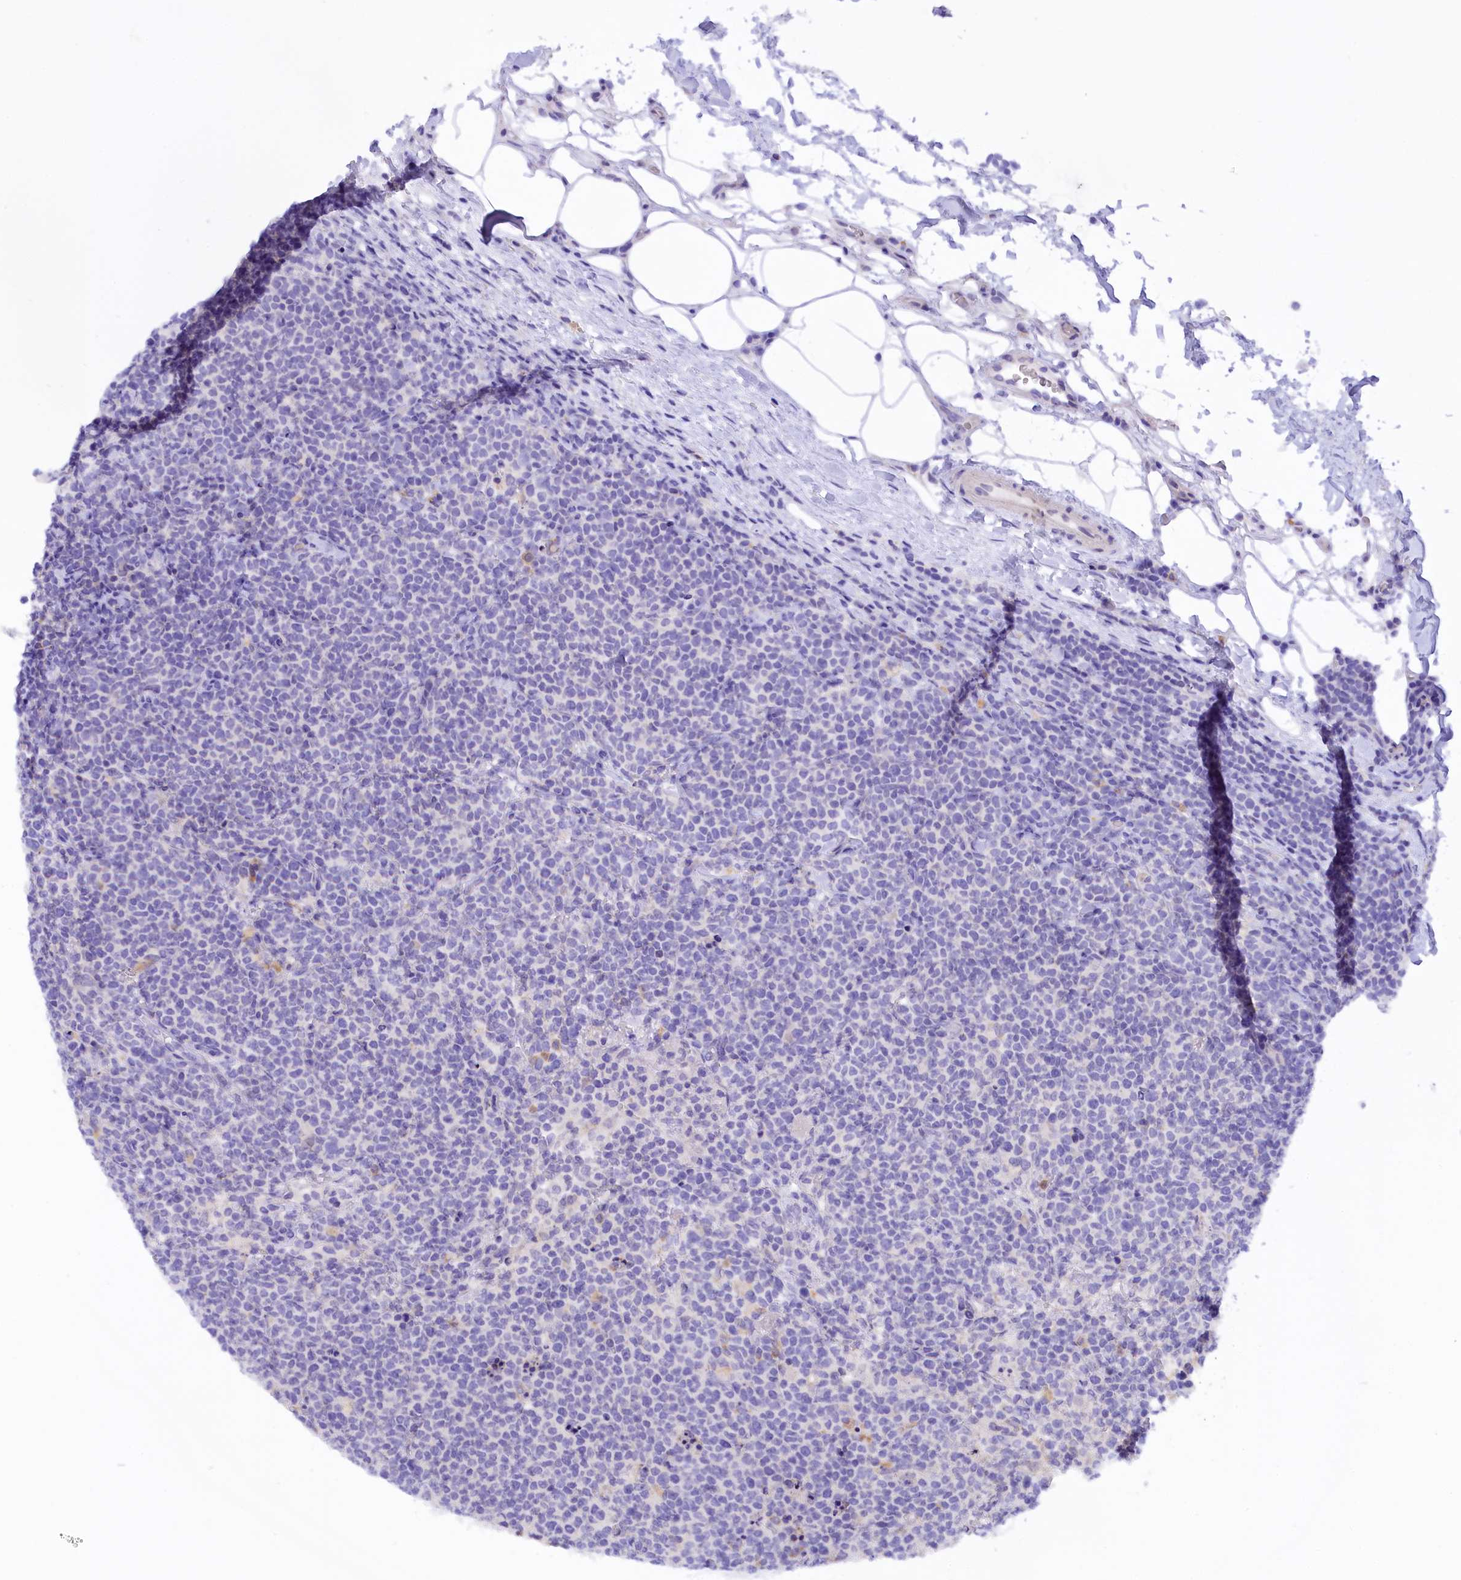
{"staining": {"intensity": "negative", "quantity": "none", "location": "none"}, "tissue": "lymphoma", "cell_type": "Tumor cells", "image_type": "cancer", "snomed": [{"axis": "morphology", "description": "Malignant lymphoma, non-Hodgkin's type, High grade"}, {"axis": "topography", "description": "Lymph node"}], "caption": "High magnification brightfield microscopy of lymphoma stained with DAB (brown) and counterstained with hematoxylin (blue): tumor cells show no significant positivity. Nuclei are stained in blue.", "gene": "COL6A5", "patient": {"sex": "male", "age": 61}}